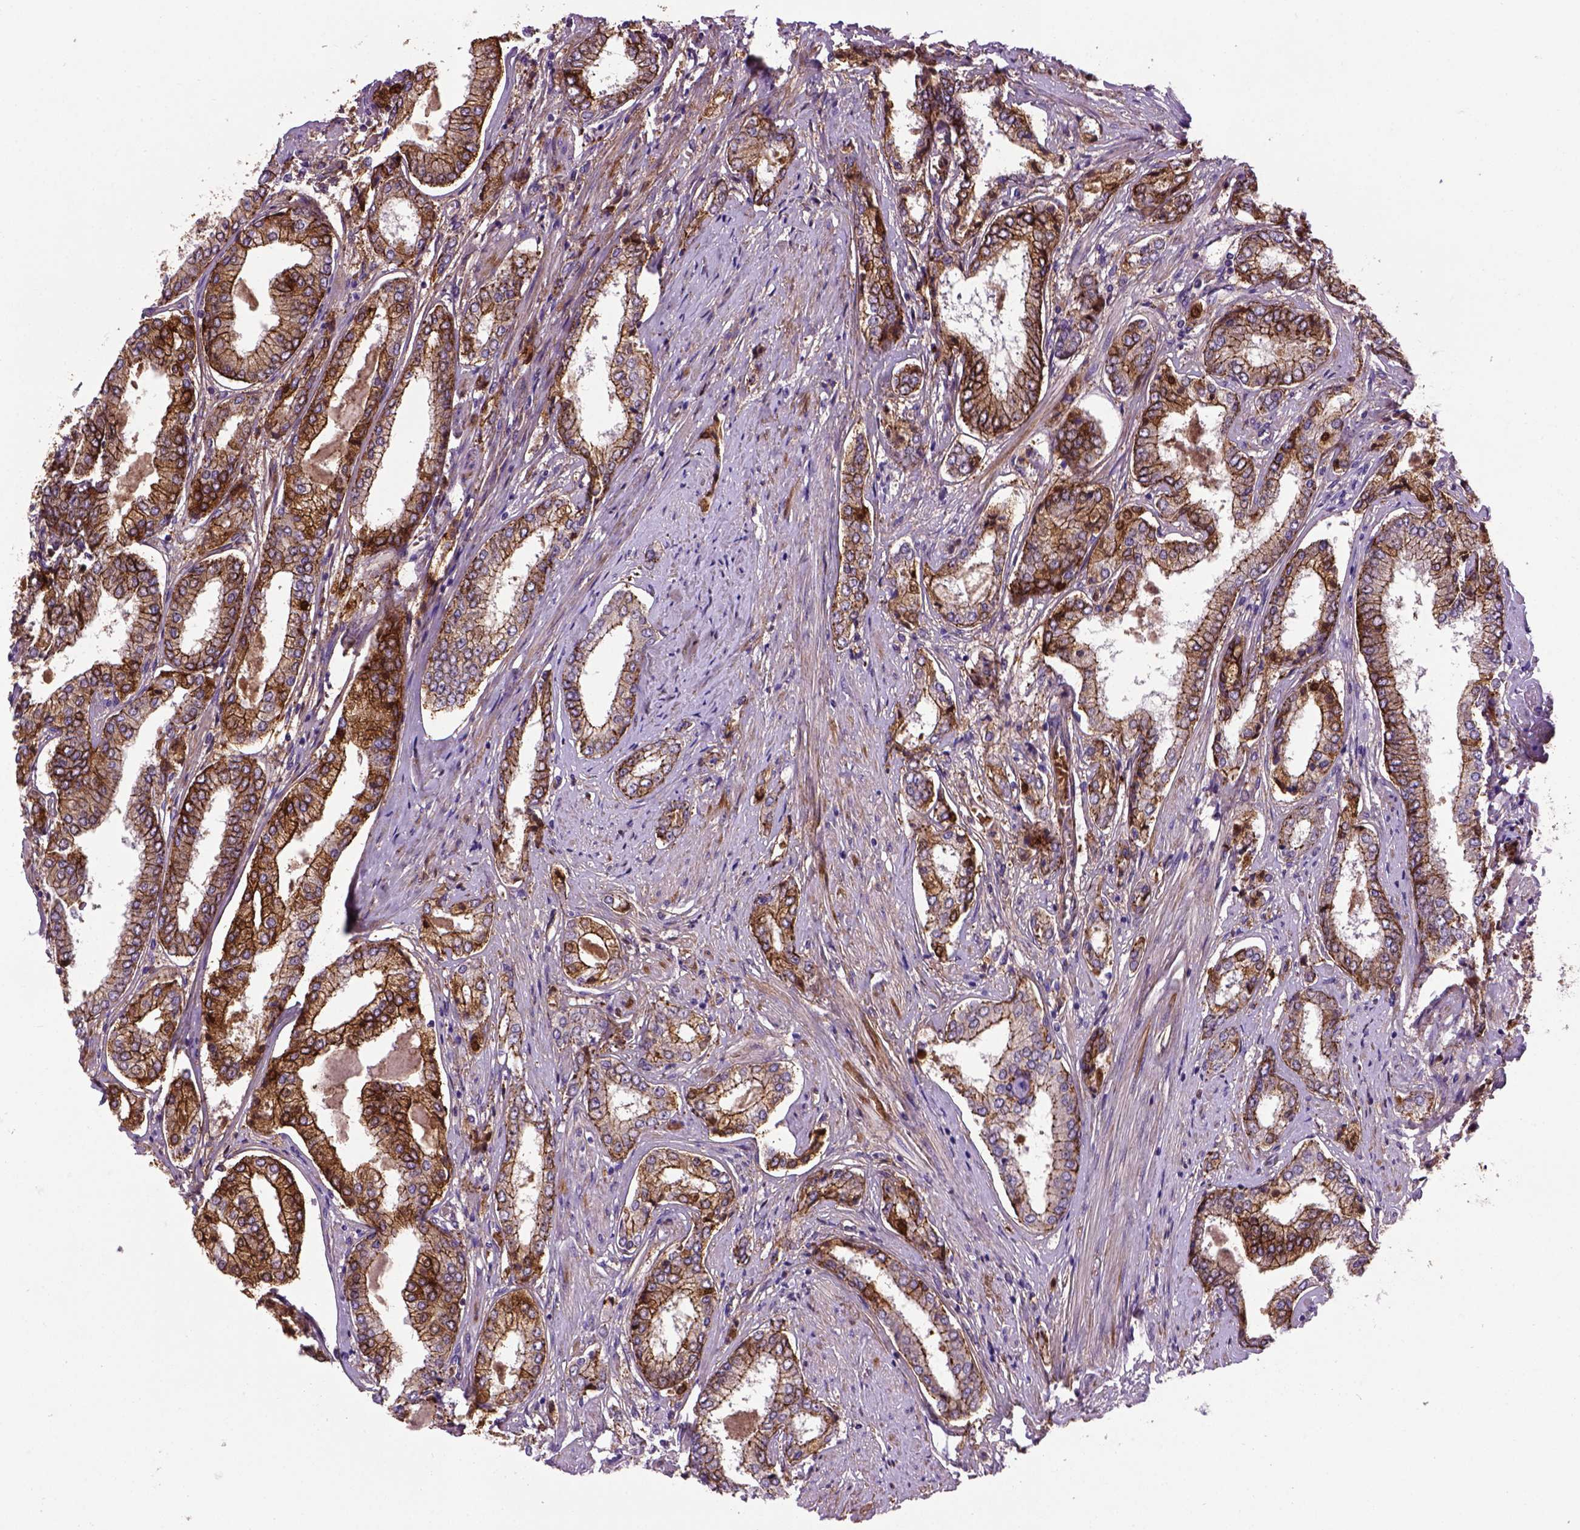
{"staining": {"intensity": "moderate", "quantity": ">75%", "location": "cytoplasmic/membranous"}, "tissue": "prostate cancer", "cell_type": "Tumor cells", "image_type": "cancer", "snomed": [{"axis": "morphology", "description": "Adenocarcinoma, NOS"}, {"axis": "topography", "description": "Prostate"}], "caption": "Prostate cancer stained with a protein marker exhibits moderate staining in tumor cells.", "gene": "CDH1", "patient": {"sex": "male", "age": 63}}